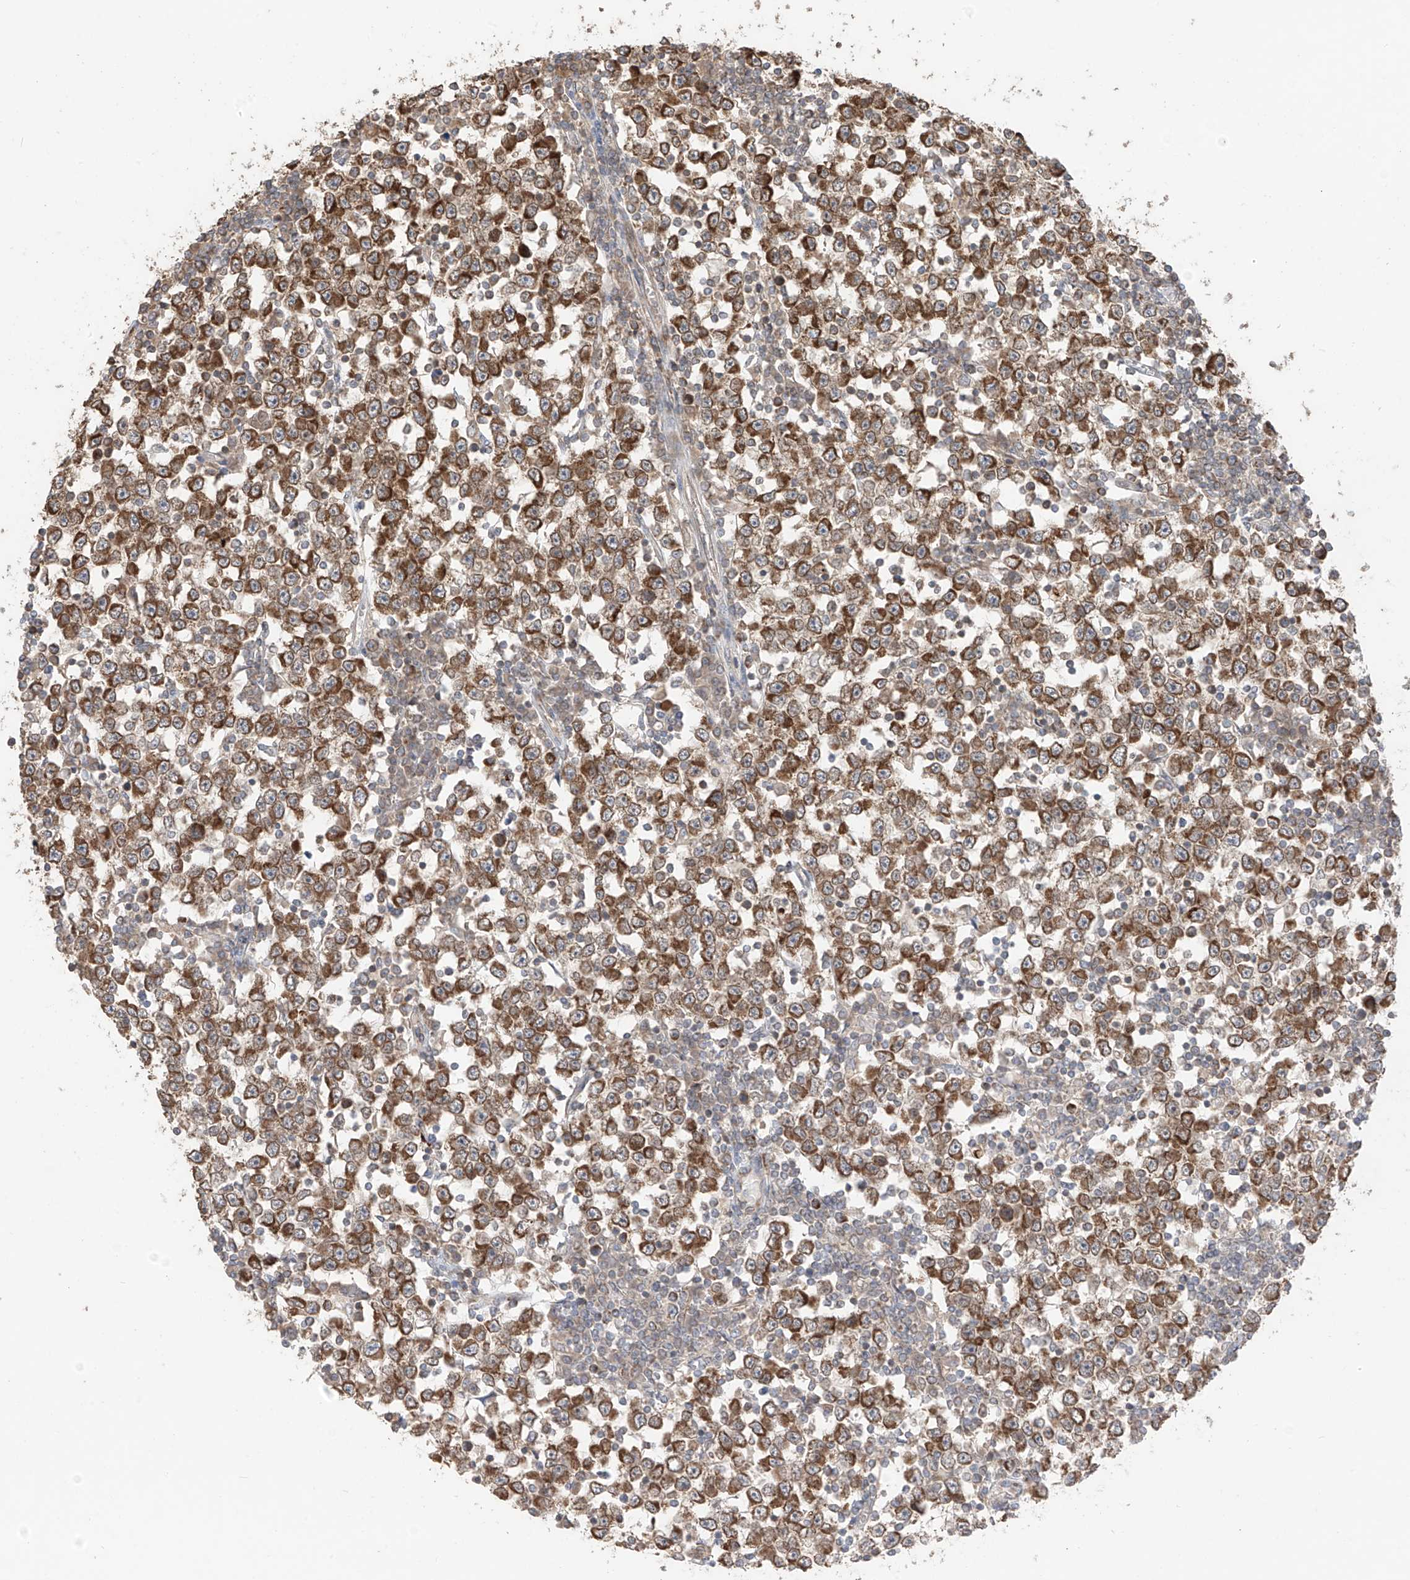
{"staining": {"intensity": "moderate", "quantity": ">75%", "location": "cytoplasmic/membranous,nuclear"}, "tissue": "testis cancer", "cell_type": "Tumor cells", "image_type": "cancer", "snomed": [{"axis": "morphology", "description": "Seminoma, NOS"}, {"axis": "topography", "description": "Testis"}], "caption": "About >75% of tumor cells in testis cancer demonstrate moderate cytoplasmic/membranous and nuclear protein expression as visualized by brown immunohistochemical staining.", "gene": "AHCTF1", "patient": {"sex": "male", "age": 65}}